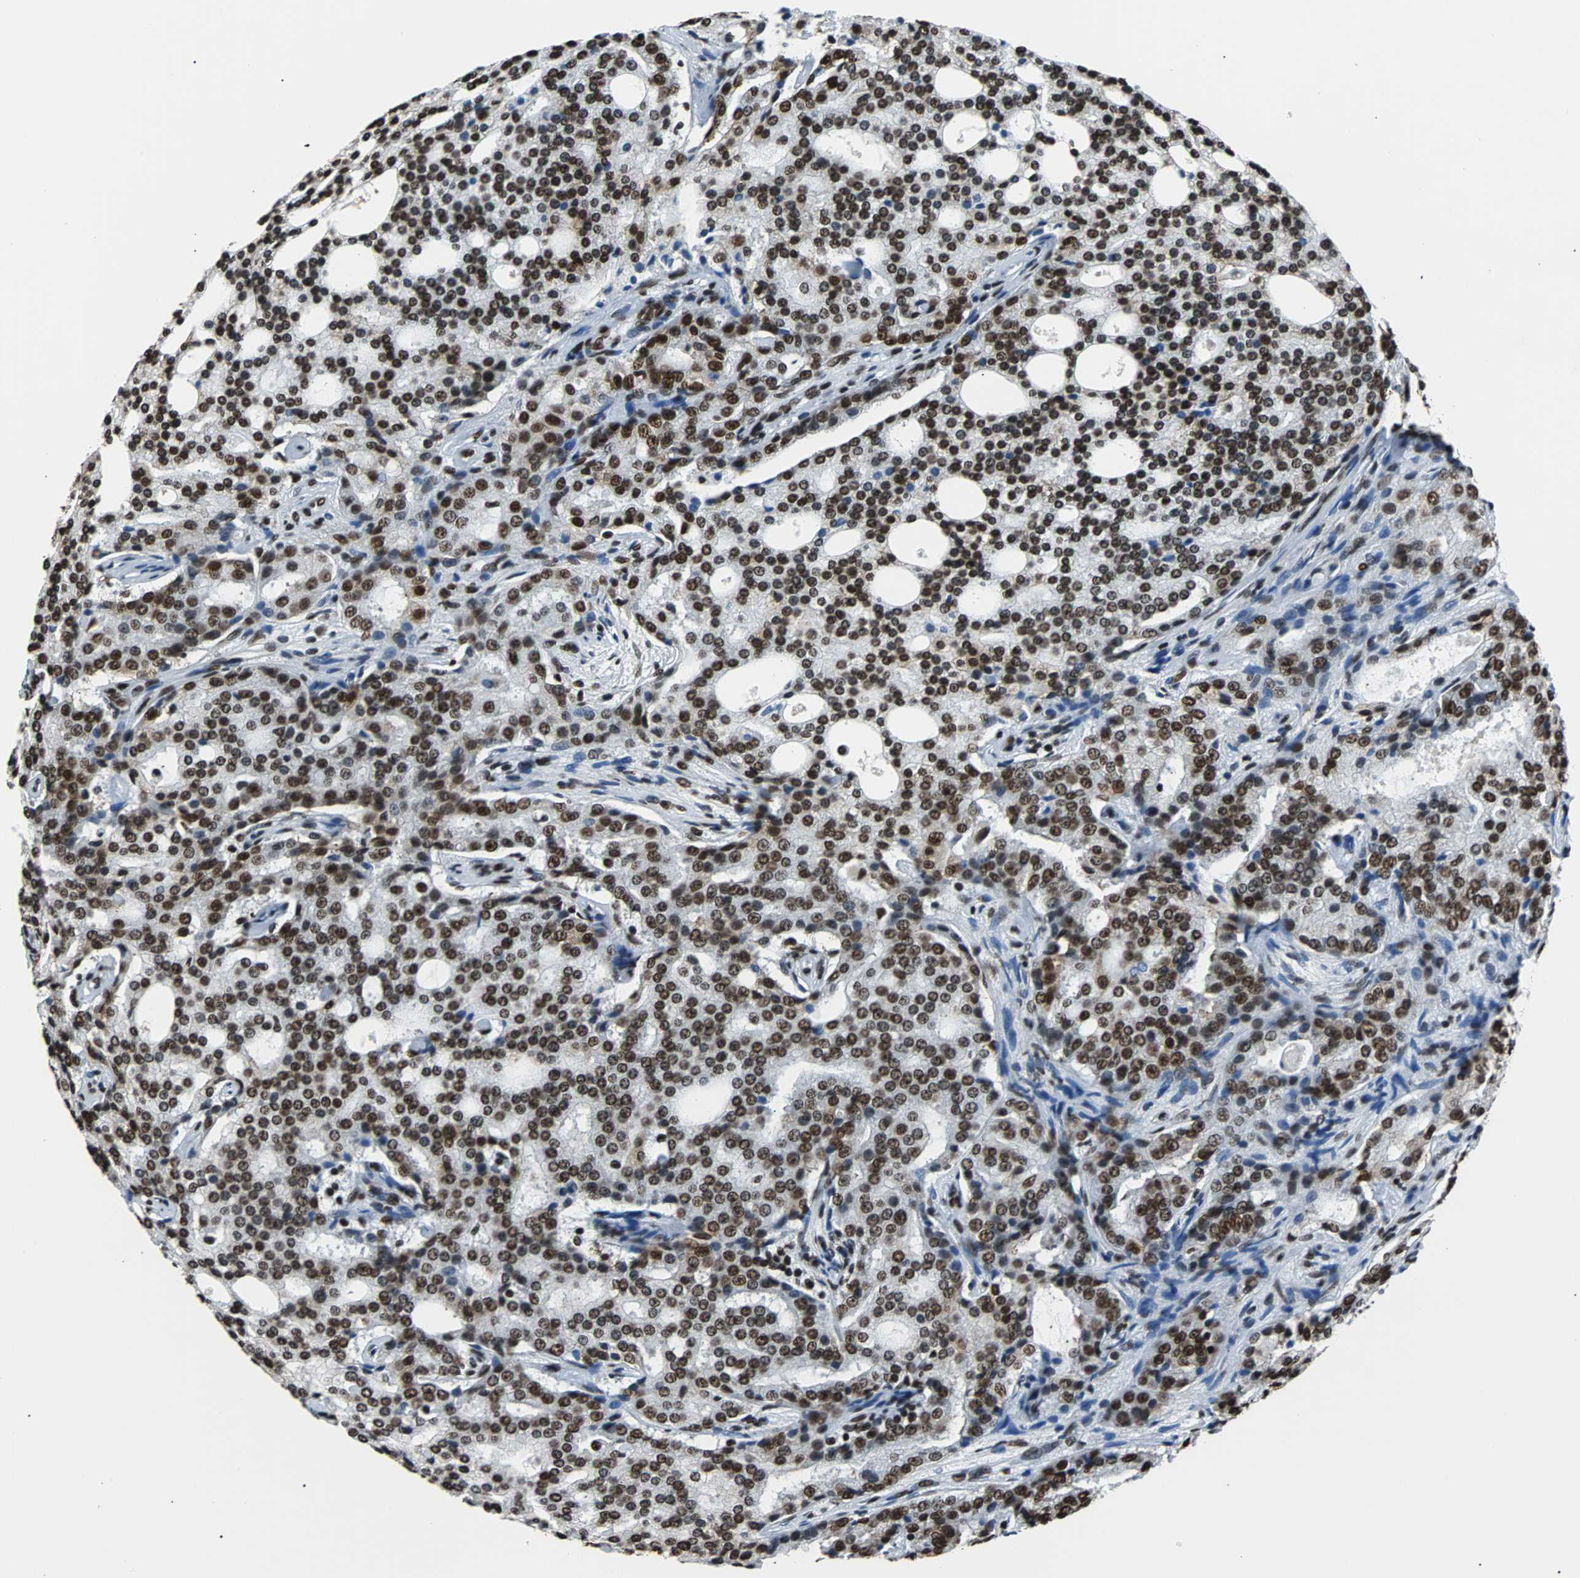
{"staining": {"intensity": "strong", "quantity": ">75%", "location": "nuclear"}, "tissue": "prostate cancer", "cell_type": "Tumor cells", "image_type": "cancer", "snomed": [{"axis": "morphology", "description": "Adenocarcinoma, High grade"}, {"axis": "topography", "description": "Prostate"}], "caption": "The photomicrograph exhibits staining of prostate adenocarcinoma (high-grade), revealing strong nuclear protein expression (brown color) within tumor cells.", "gene": "FUBP1", "patient": {"sex": "male", "age": 72}}